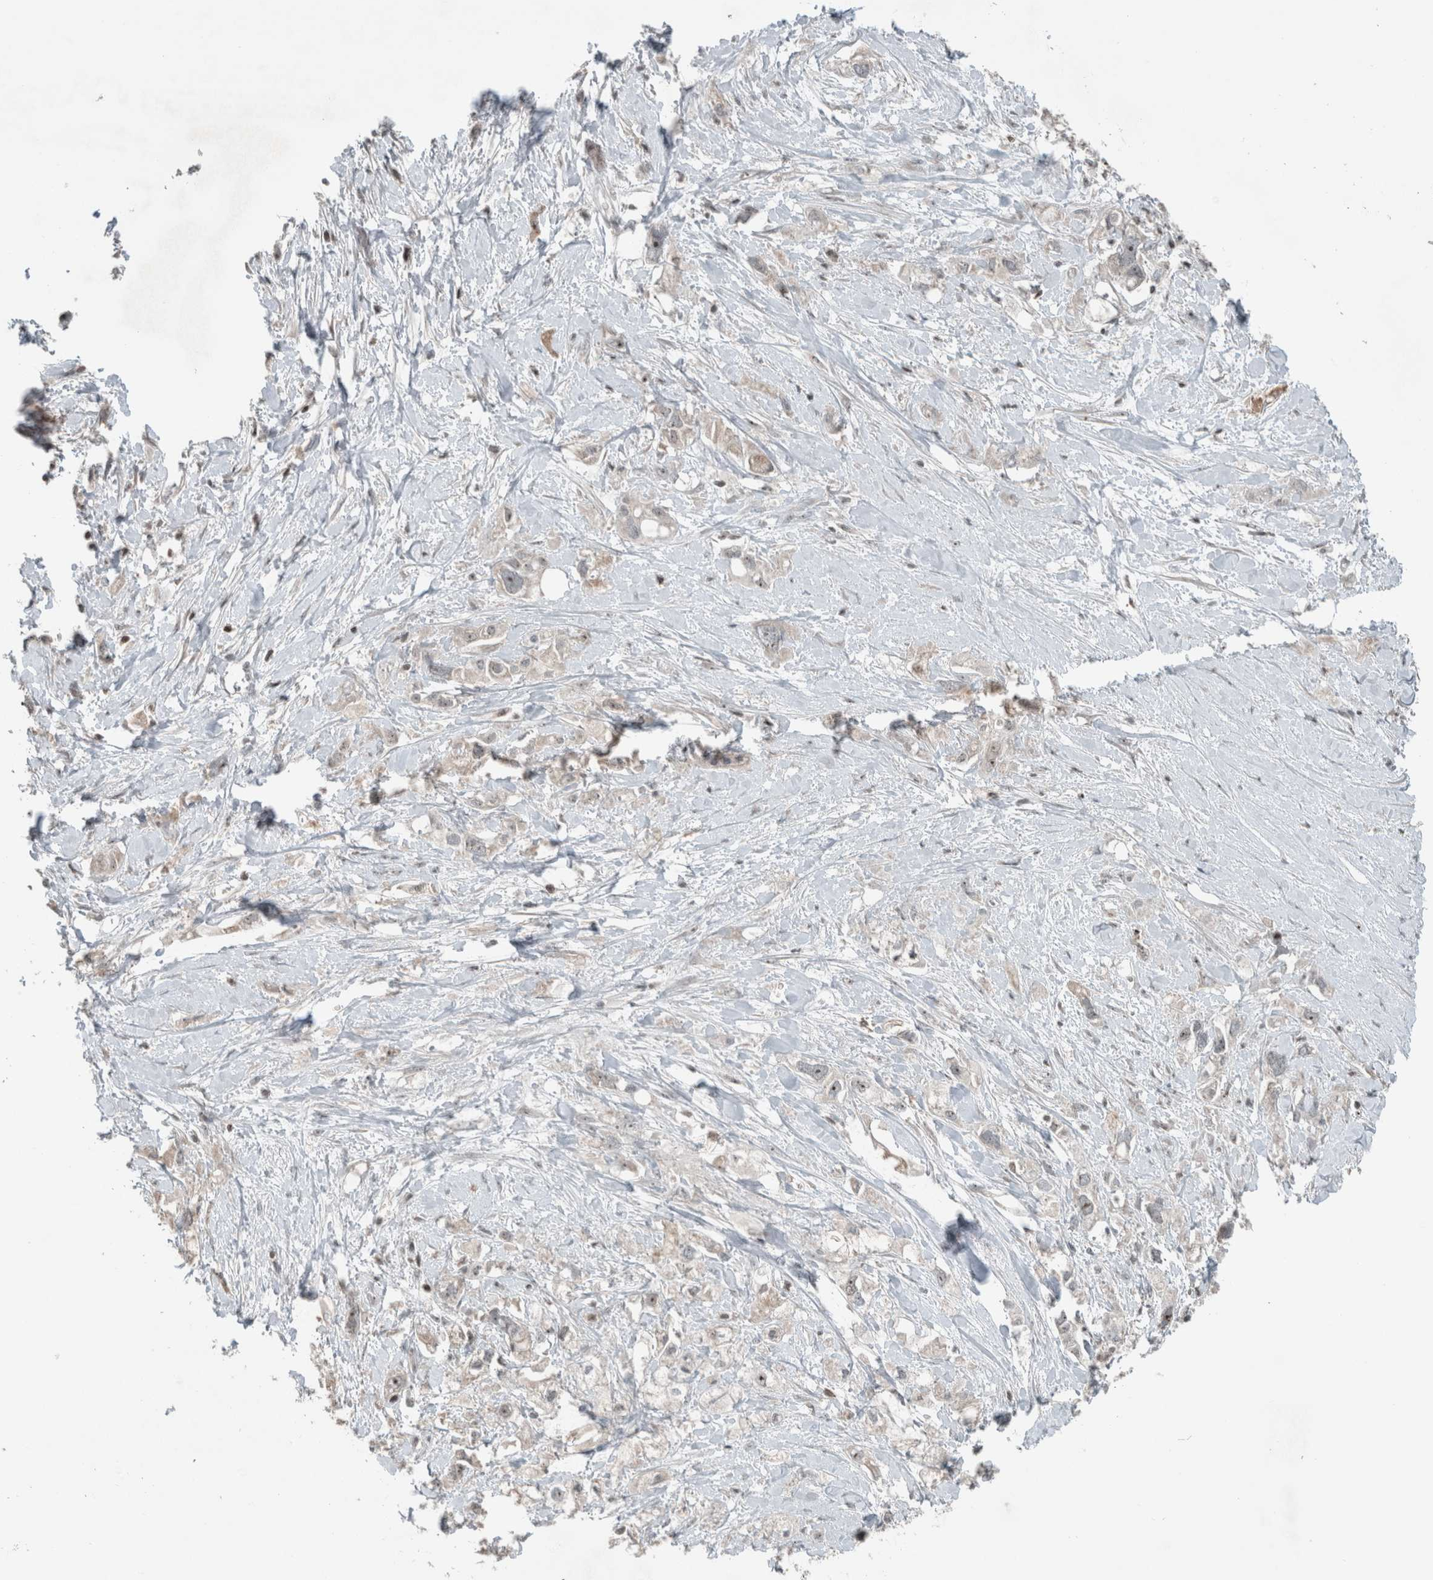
{"staining": {"intensity": "weak", "quantity": ">75%", "location": "cytoplasmic/membranous,nuclear"}, "tissue": "pancreatic cancer", "cell_type": "Tumor cells", "image_type": "cancer", "snomed": [{"axis": "morphology", "description": "Adenocarcinoma, NOS"}, {"axis": "topography", "description": "Pancreas"}], "caption": "A high-resolution photomicrograph shows immunohistochemistry staining of pancreatic cancer, which displays weak cytoplasmic/membranous and nuclear staining in about >75% of tumor cells.", "gene": "RPF1", "patient": {"sex": "female", "age": 56}}